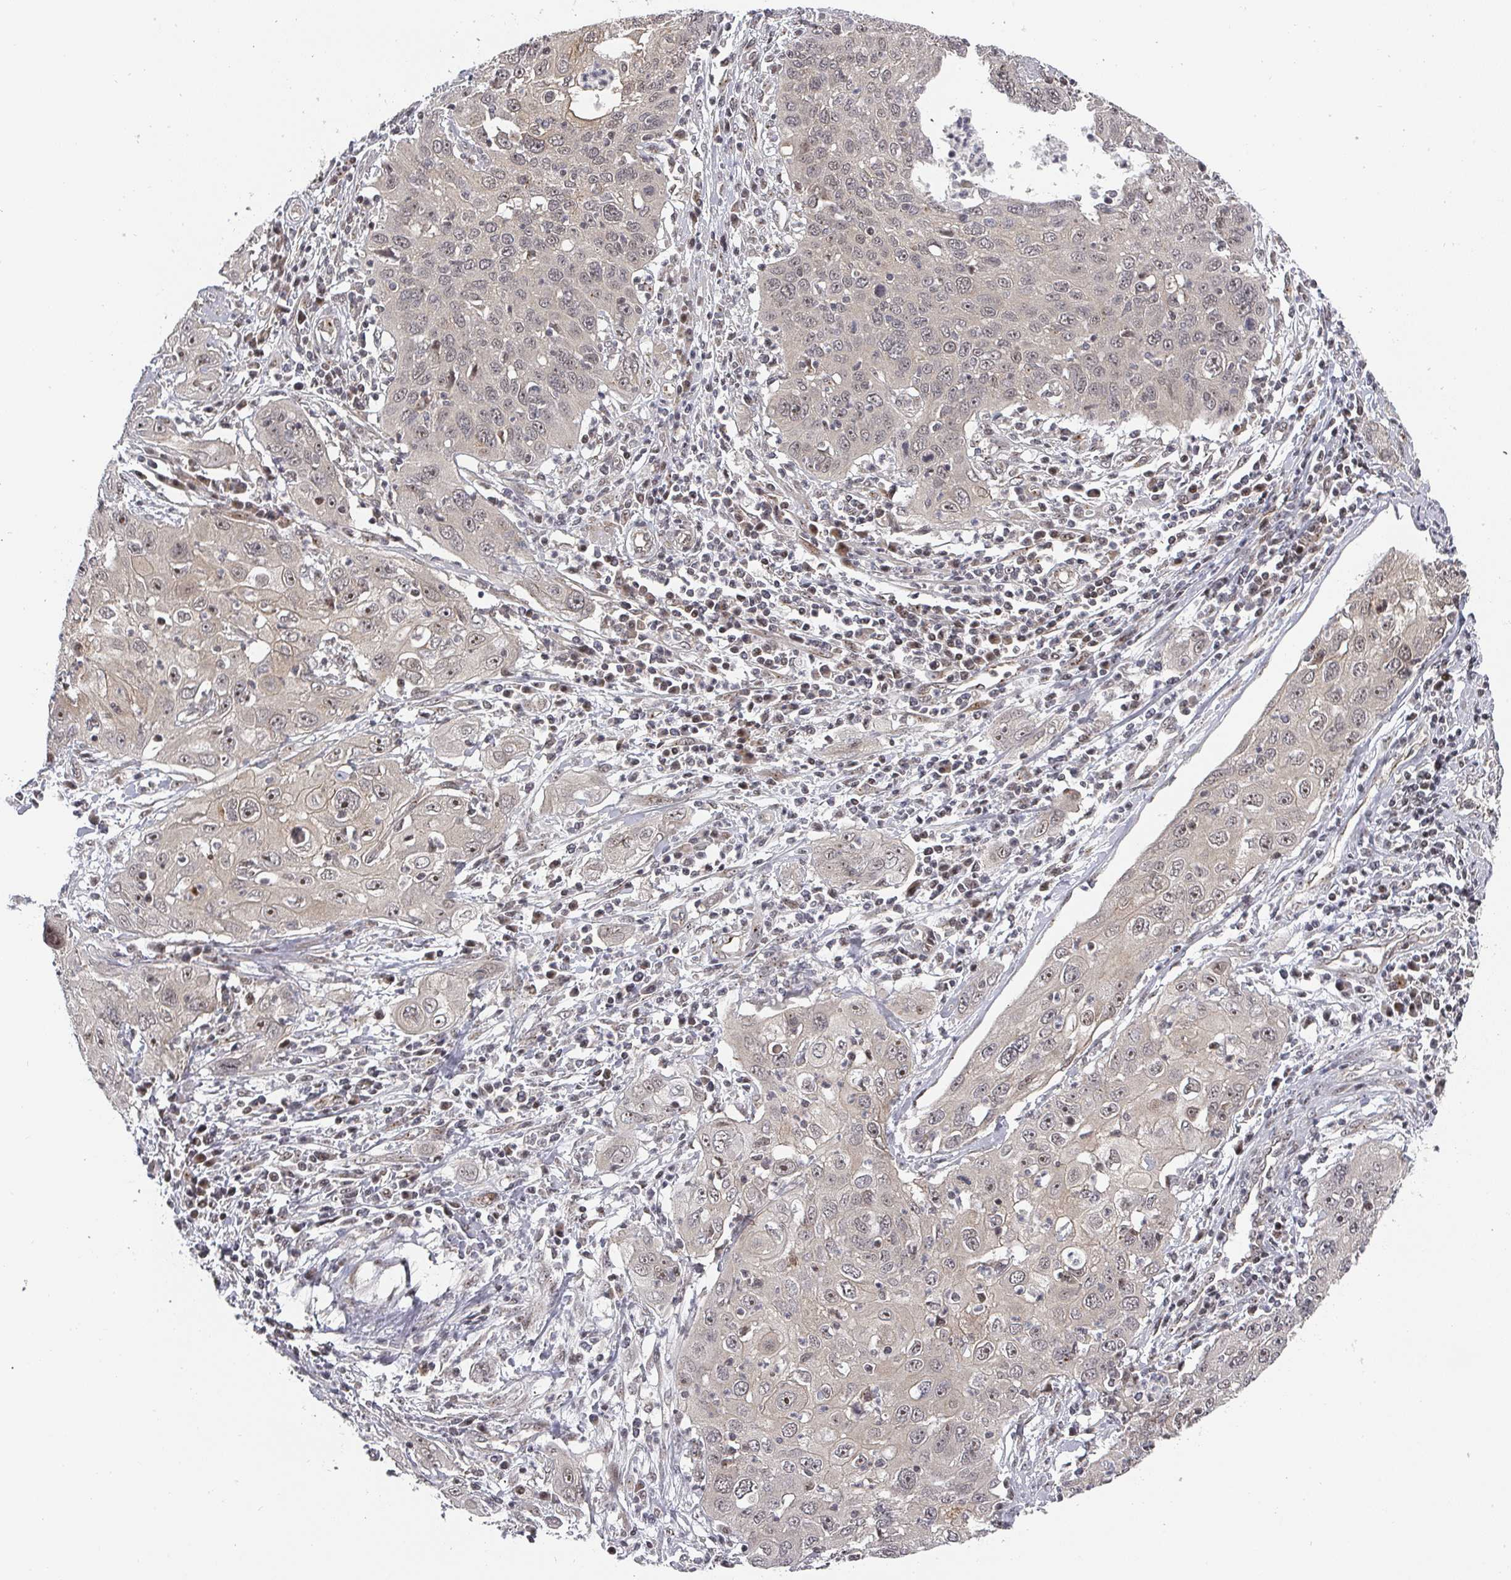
{"staining": {"intensity": "weak", "quantity": "25%-75%", "location": "nuclear"}, "tissue": "cervical cancer", "cell_type": "Tumor cells", "image_type": "cancer", "snomed": [{"axis": "morphology", "description": "Squamous cell carcinoma, NOS"}, {"axis": "topography", "description": "Cervix"}], "caption": "Immunohistochemistry staining of cervical squamous cell carcinoma, which reveals low levels of weak nuclear staining in approximately 25%-75% of tumor cells indicating weak nuclear protein positivity. The staining was performed using DAB (3,3'-diaminobenzidine) (brown) for protein detection and nuclei were counterstained in hematoxylin (blue).", "gene": "KIF1C", "patient": {"sex": "female", "age": 36}}